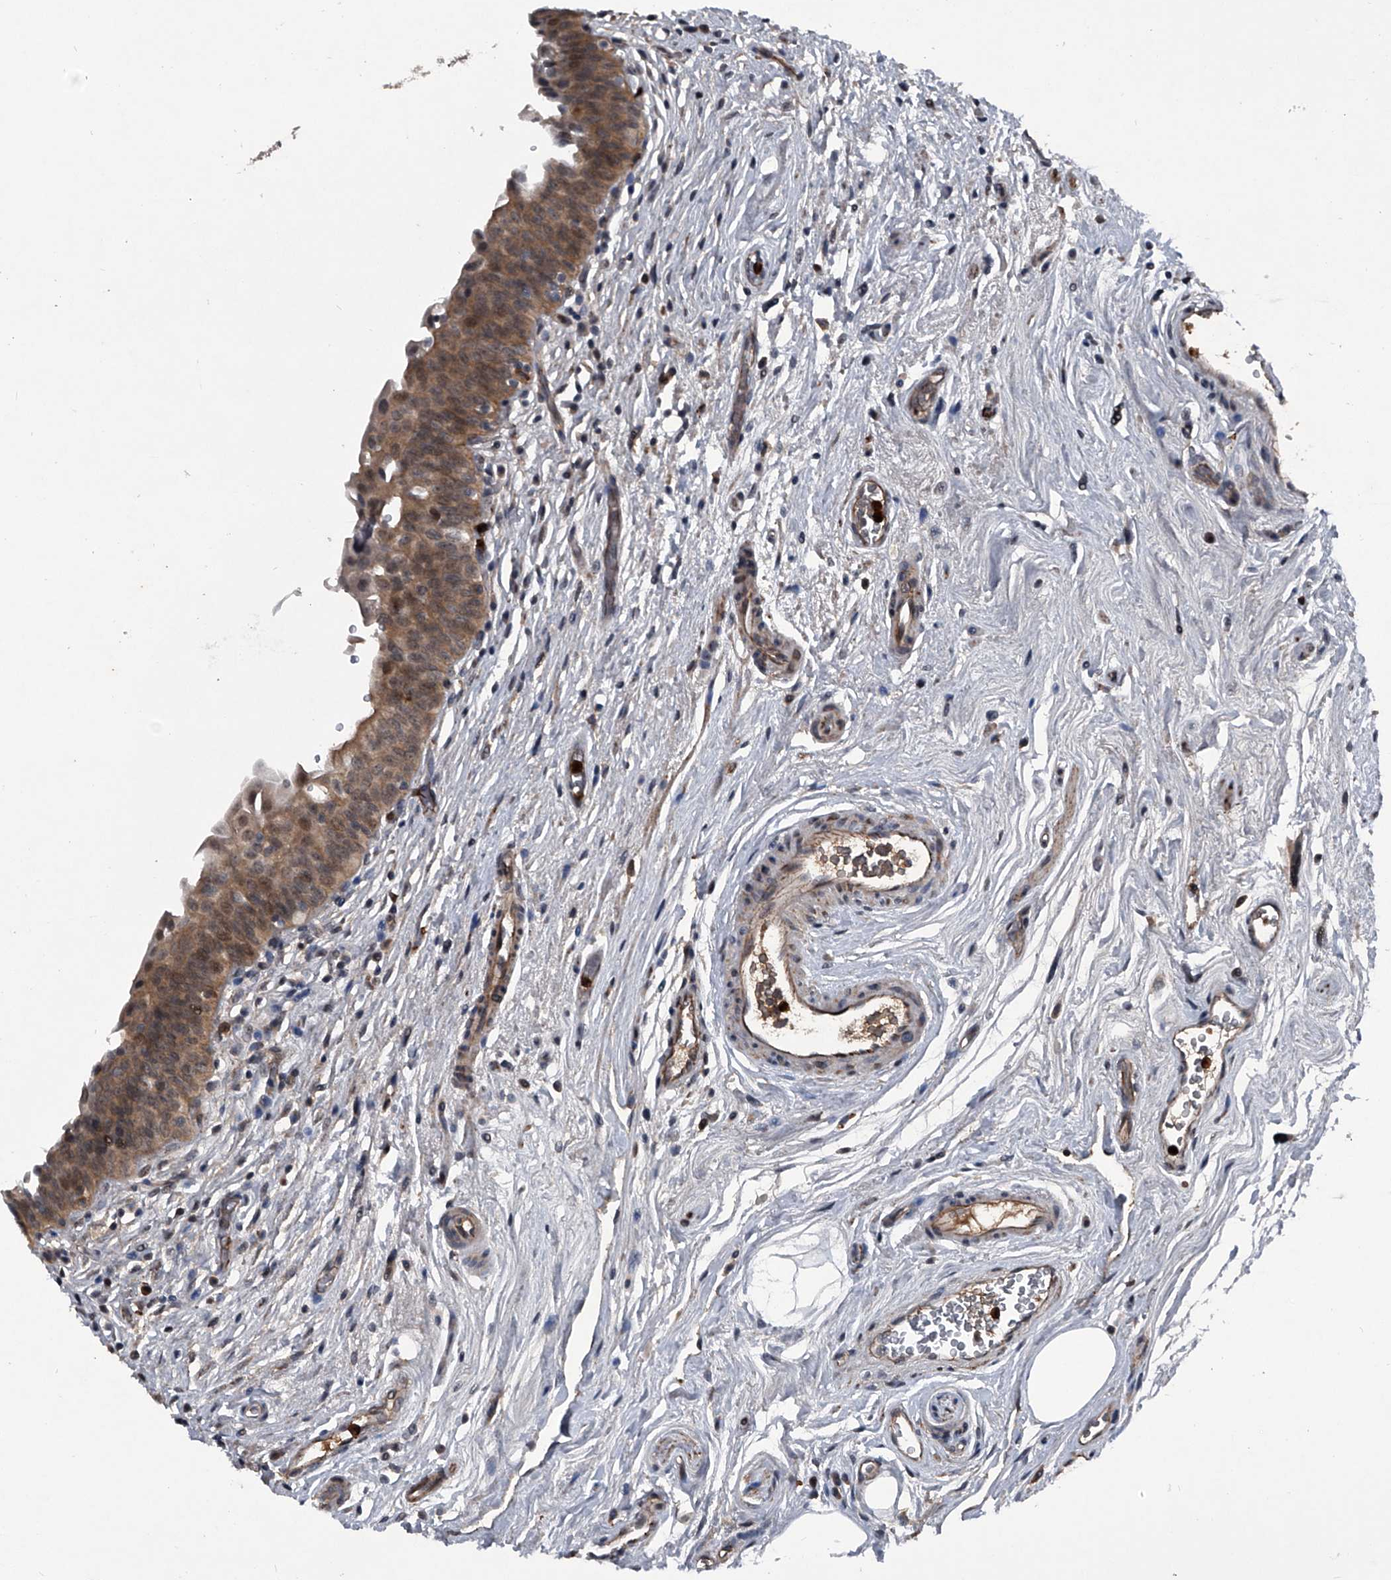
{"staining": {"intensity": "moderate", "quantity": ">75%", "location": "cytoplasmic/membranous,nuclear"}, "tissue": "urinary bladder", "cell_type": "Urothelial cells", "image_type": "normal", "snomed": [{"axis": "morphology", "description": "Normal tissue, NOS"}, {"axis": "topography", "description": "Urinary bladder"}], "caption": "Urinary bladder stained with immunohistochemistry (IHC) demonstrates moderate cytoplasmic/membranous,nuclear staining in about >75% of urothelial cells.", "gene": "MAPKAP1", "patient": {"sex": "male", "age": 83}}